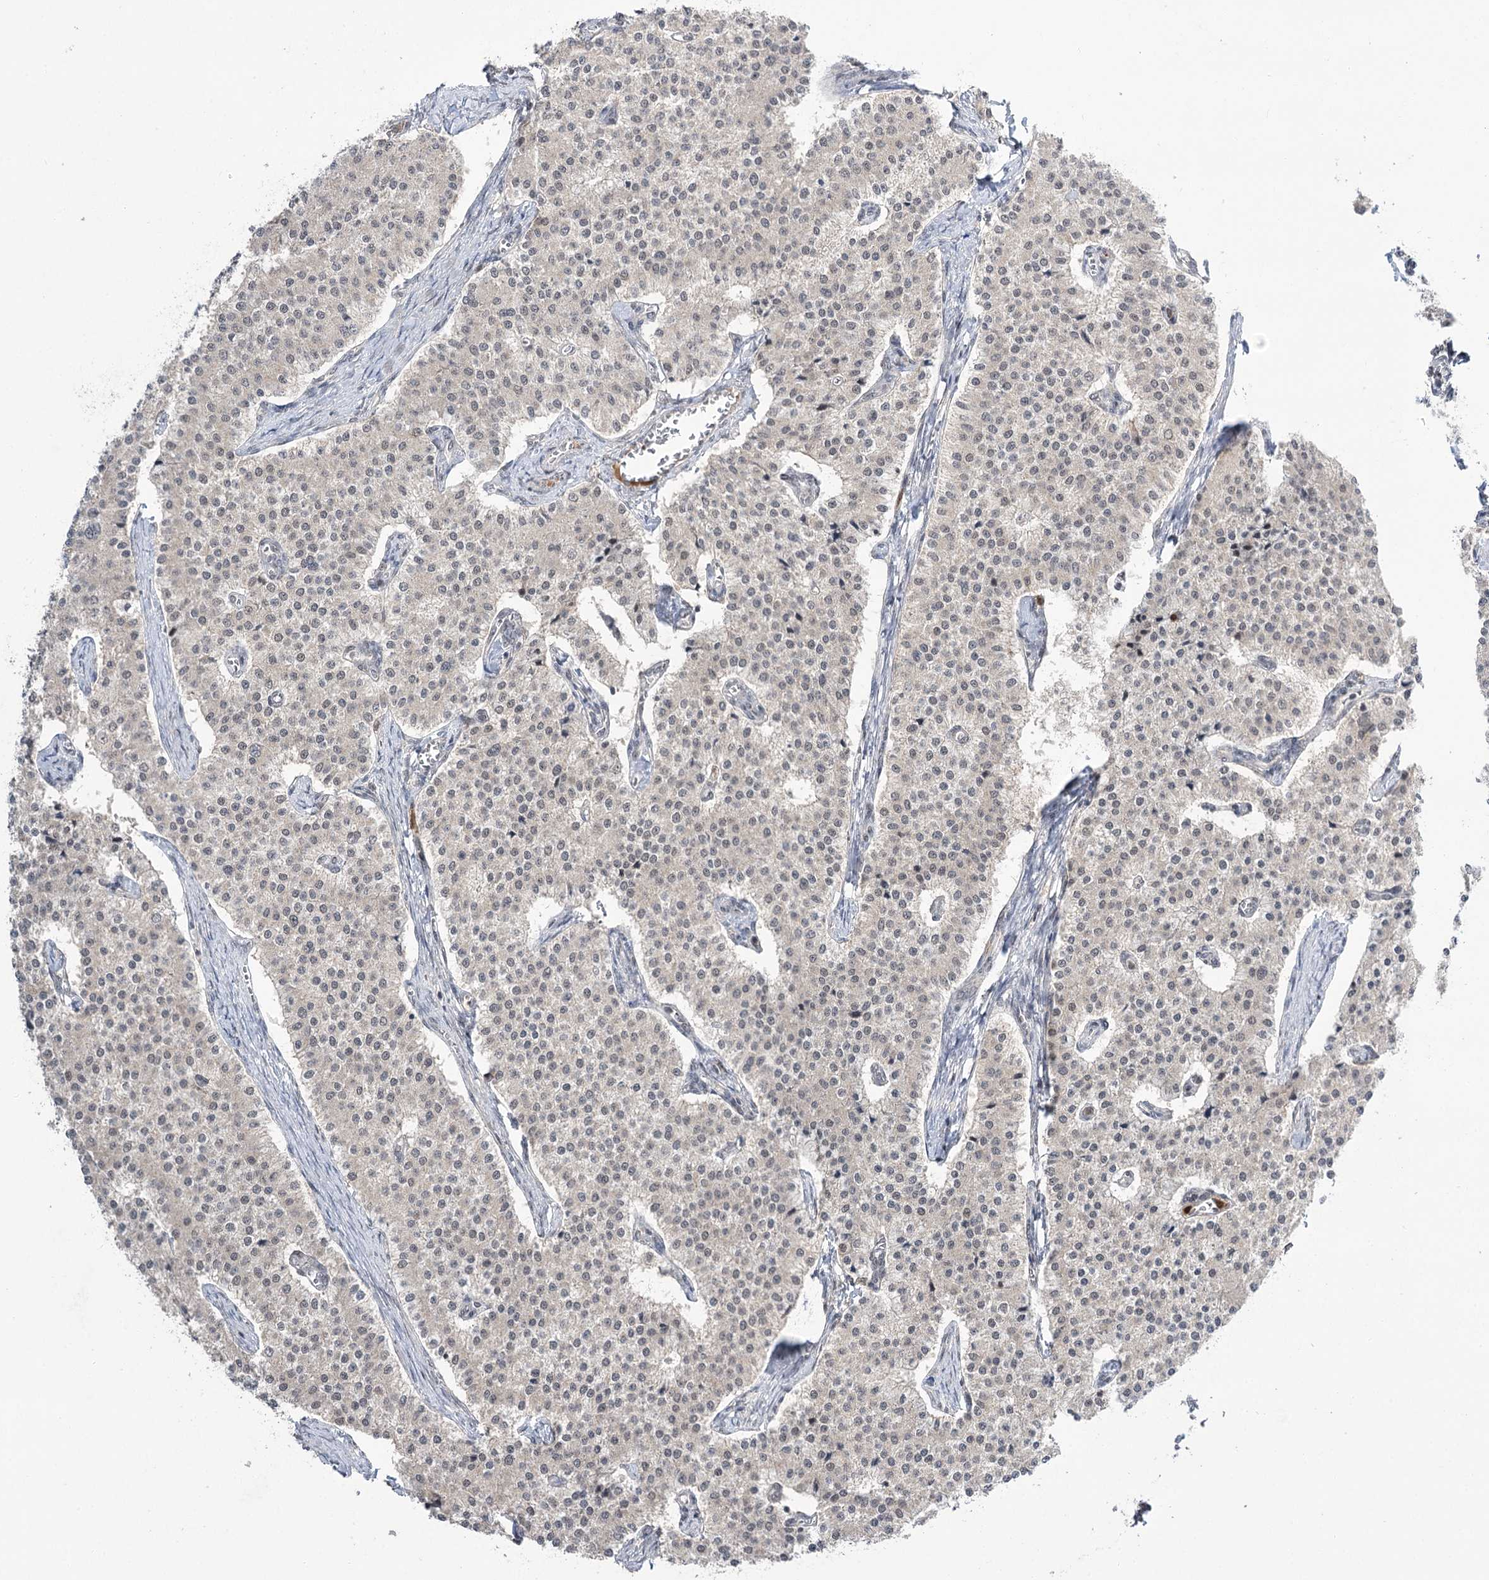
{"staining": {"intensity": "negative", "quantity": "none", "location": "none"}, "tissue": "carcinoid", "cell_type": "Tumor cells", "image_type": "cancer", "snomed": [{"axis": "morphology", "description": "Carcinoid, malignant, NOS"}, {"axis": "topography", "description": "Colon"}], "caption": "Human carcinoid (malignant) stained for a protein using immunohistochemistry (IHC) displays no expression in tumor cells.", "gene": "ERCC3", "patient": {"sex": "female", "age": 52}}